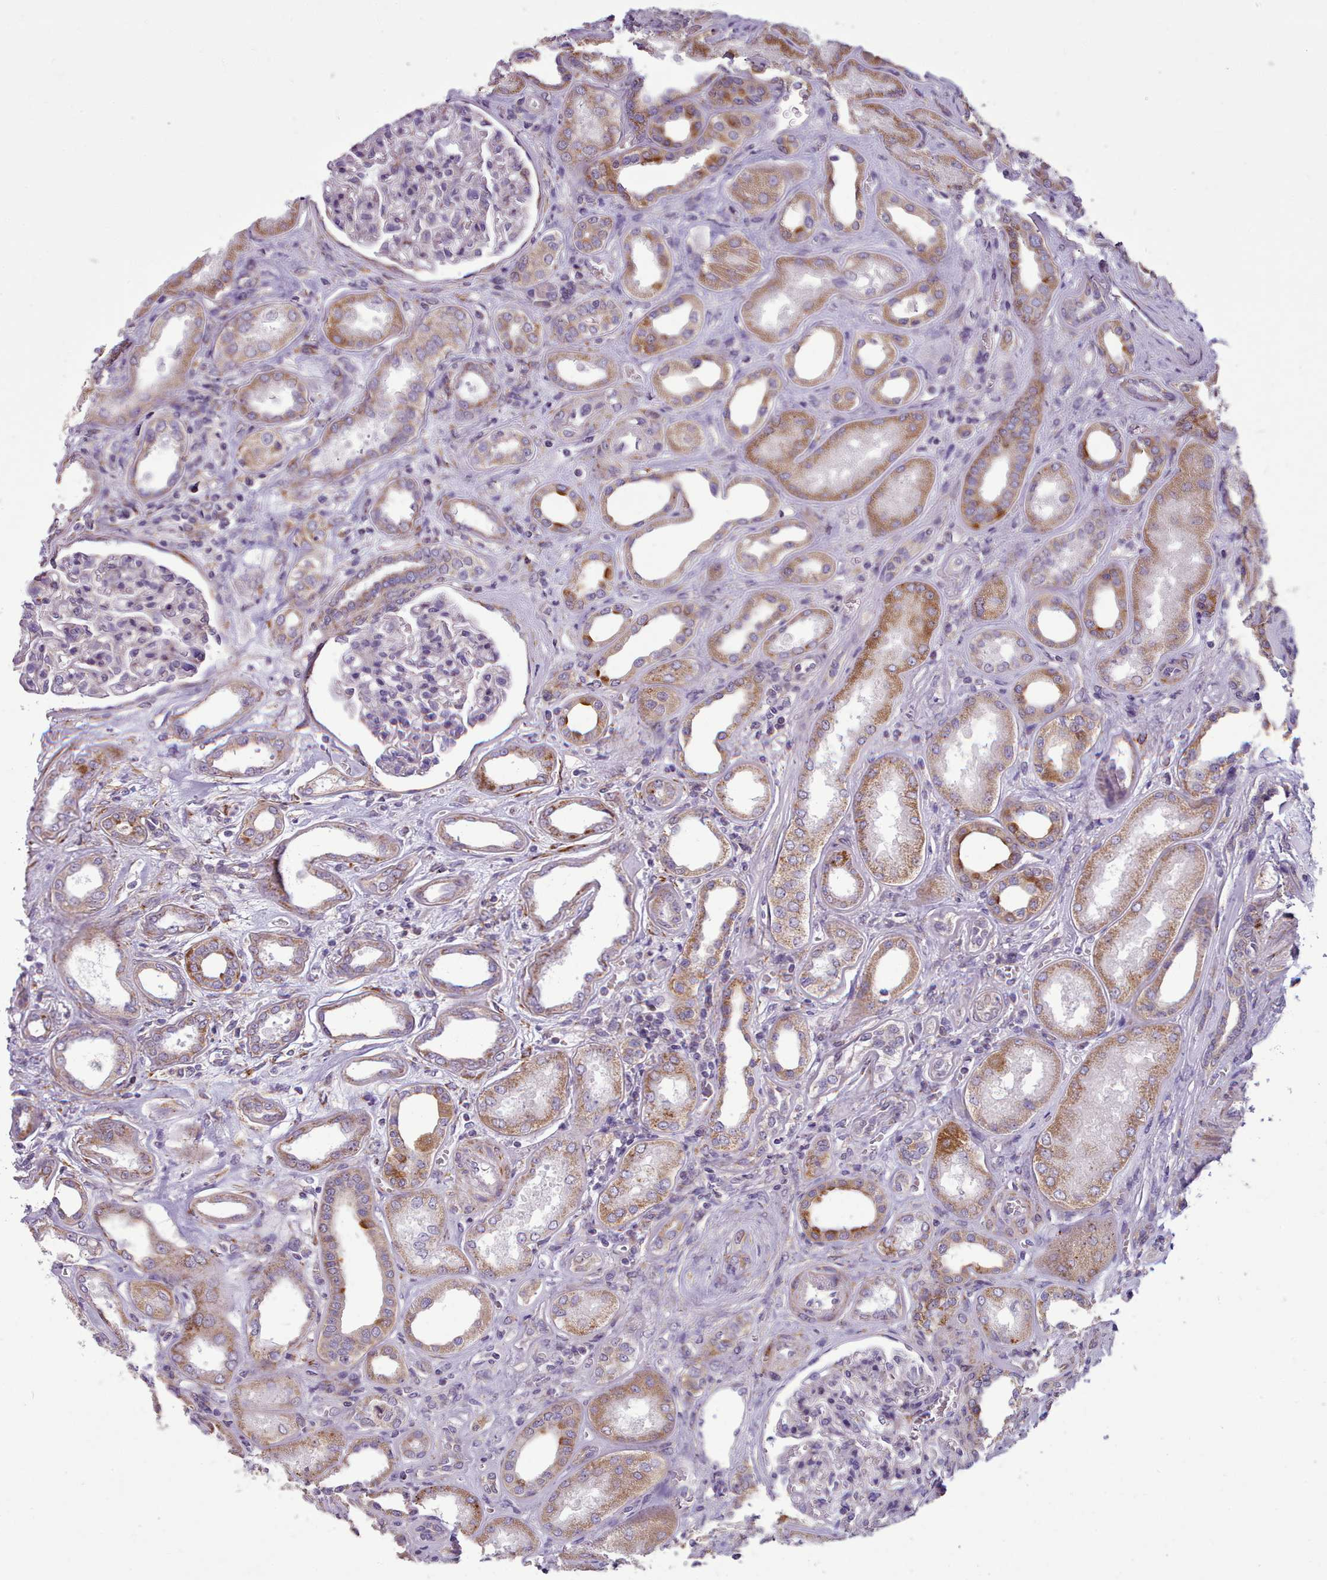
{"staining": {"intensity": "negative", "quantity": "none", "location": "none"}, "tissue": "kidney", "cell_type": "Cells in glomeruli", "image_type": "normal", "snomed": [{"axis": "morphology", "description": "Normal tissue, NOS"}, {"axis": "morphology", "description": "Adenocarcinoma, NOS"}, {"axis": "topography", "description": "Kidney"}], "caption": "A high-resolution histopathology image shows immunohistochemistry (IHC) staining of normal kidney, which exhibits no significant positivity in cells in glomeruli. The staining was performed using DAB to visualize the protein expression in brown, while the nuclei were stained in blue with hematoxylin (Magnification: 20x).", "gene": "FKBP10", "patient": {"sex": "female", "age": 68}}